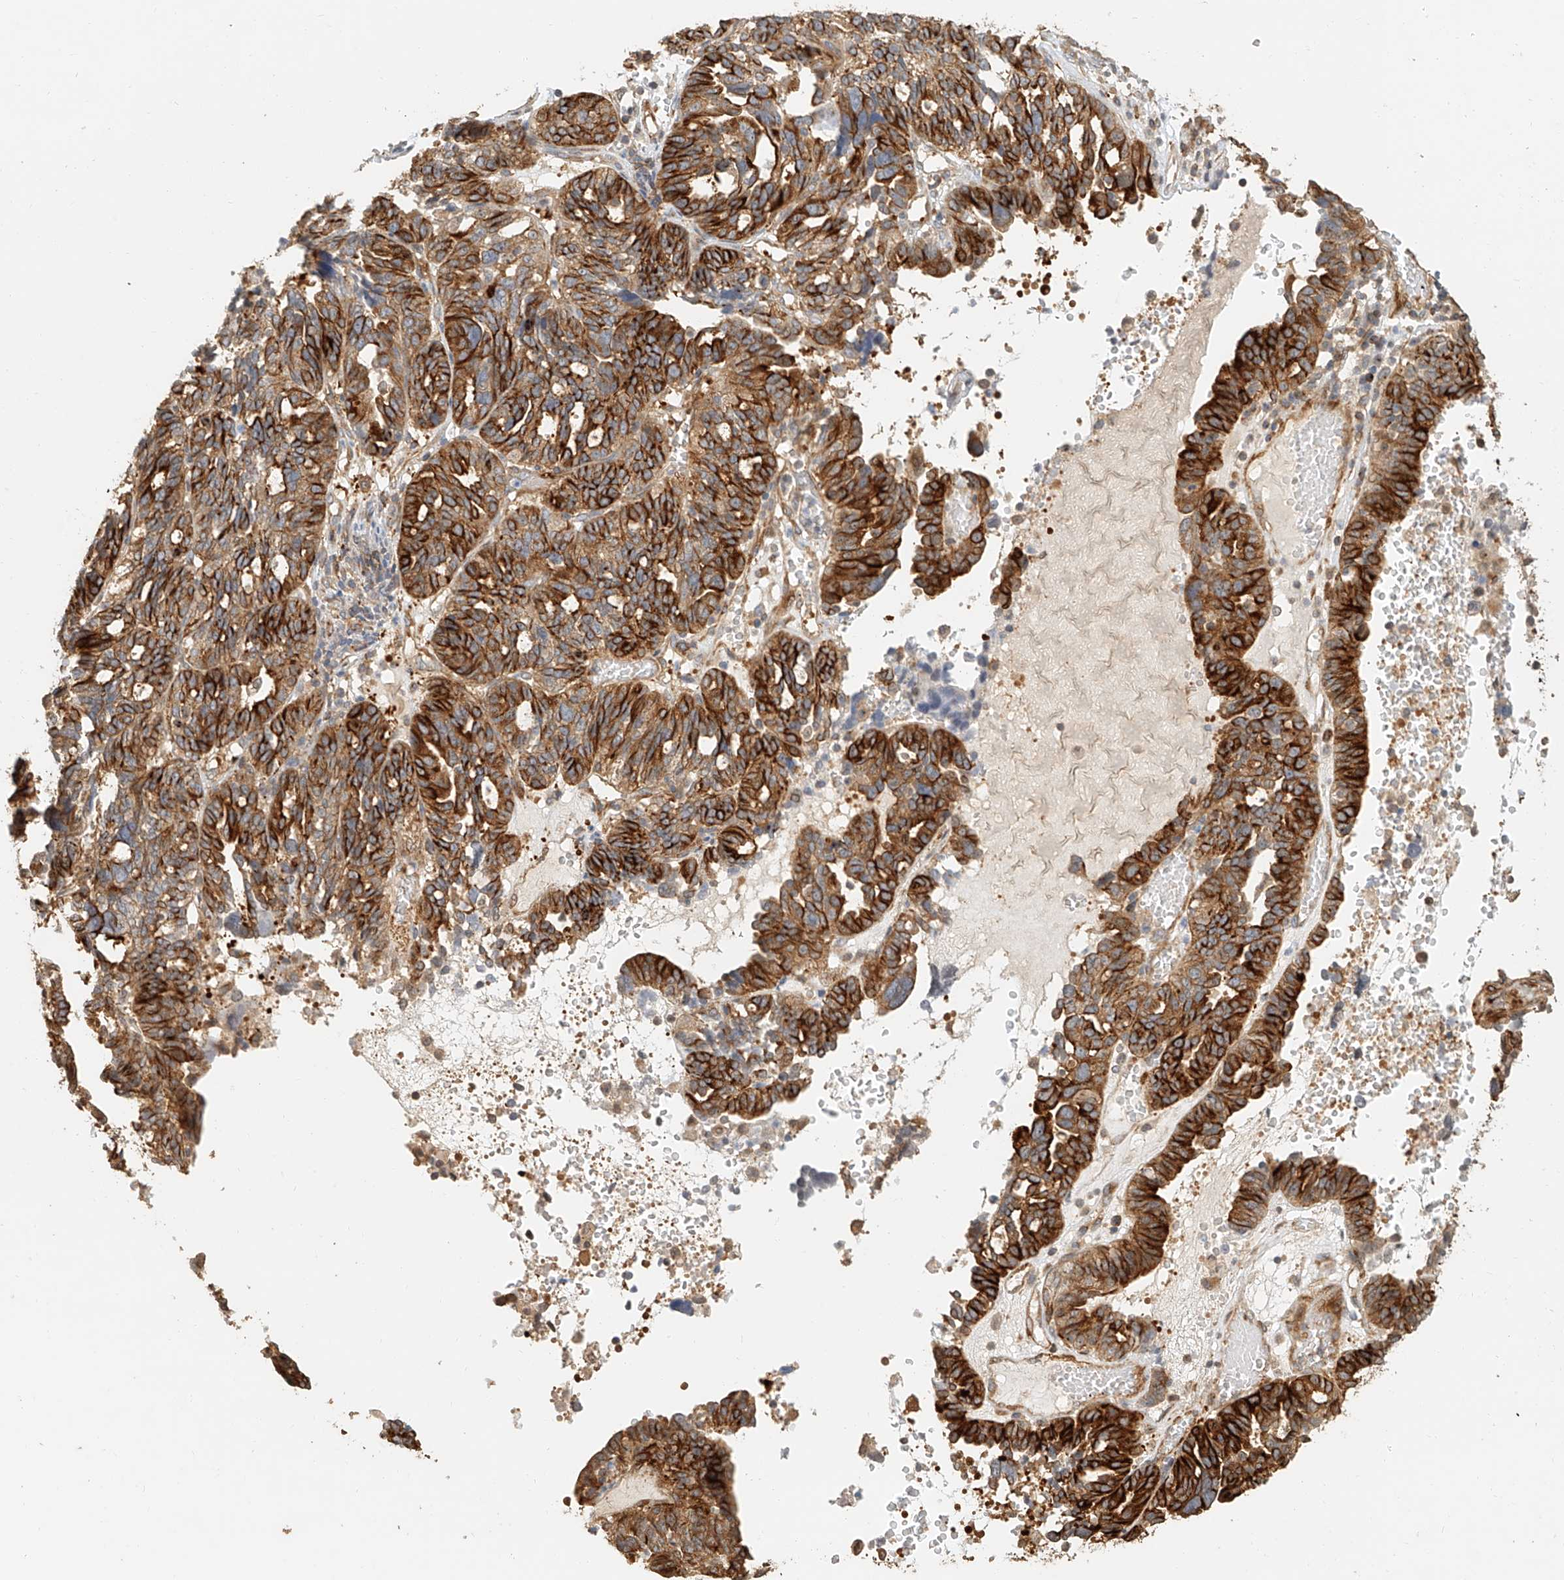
{"staining": {"intensity": "strong", "quantity": ">75%", "location": "cytoplasmic/membranous"}, "tissue": "ovarian cancer", "cell_type": "Tumor cells", "image_type": "cancer", "snomed": [{"axis": "morphology", "description": "Cystadenocarcinoma, serous, NOS"}, {"axis": "topography", "description": "Ovary"}], "caption": "This histopathology image shows IHC staining of ovarian serous cystadenocarcinoma, with high strong cytoplasmic/membranous expression in approximately >75% of tumor cells.", "gene": "NAP1L1", "patient": {"sex": "female", "age": 59}}